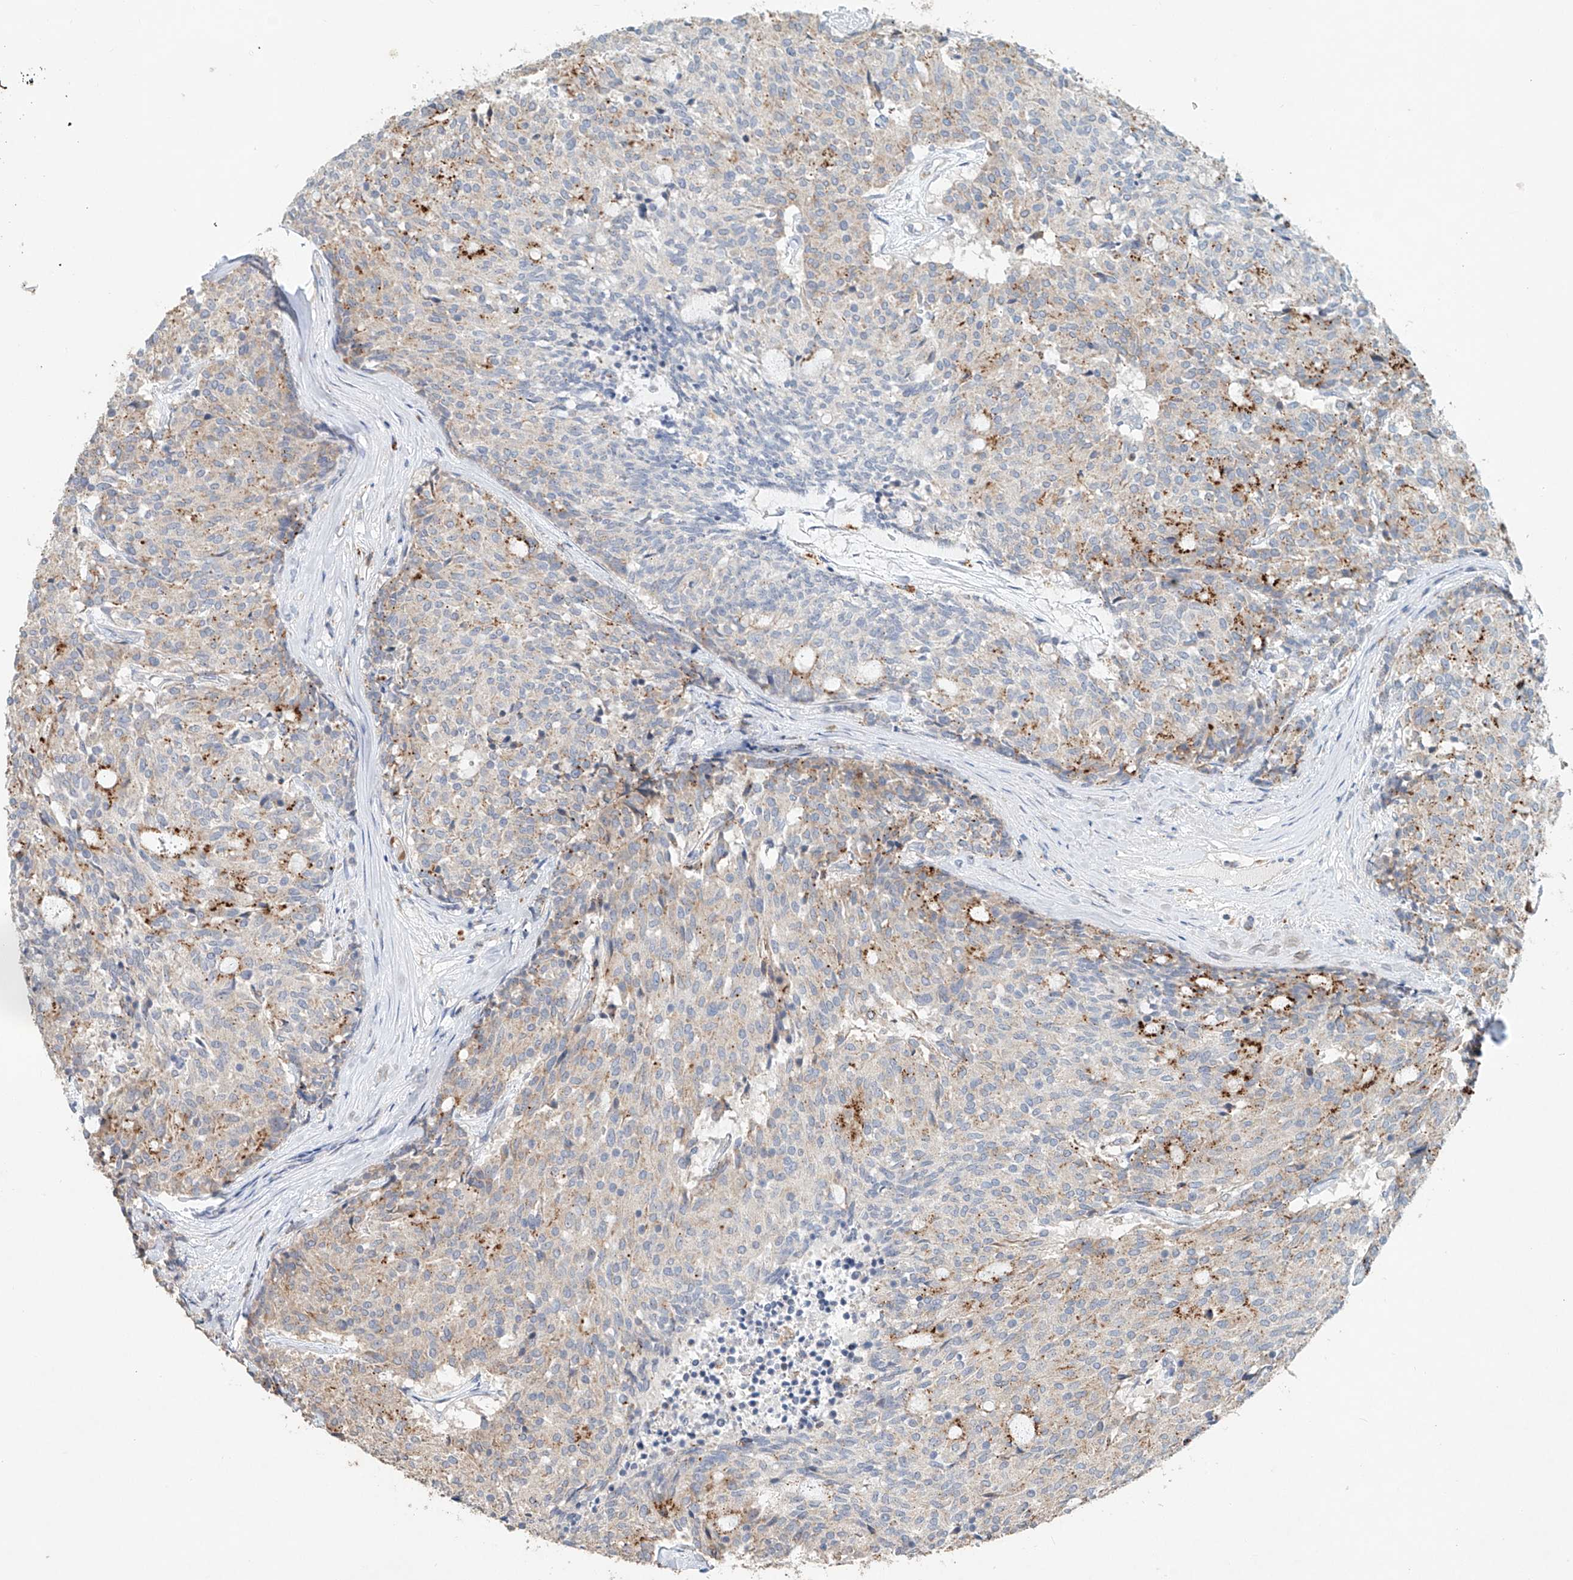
{"staining": {"intensity": "weak", "quantity": "<25%", "location": "cytoplasmic/membranous"}, "tissue": "carcinoid", "cell_type": "Tumor cells", "image_type": "cancer", "snomed": [{"axis": "morphology", "description": "Carcinoid, malignant, NOS"}, {"axis": "topography", "description": "Pancreas"}], "caption": "Image shows no significant protein expression in tumor cells of carcinoid.", "gene": "TRIM47", "patient": {"sex": "female", "age": 54}}